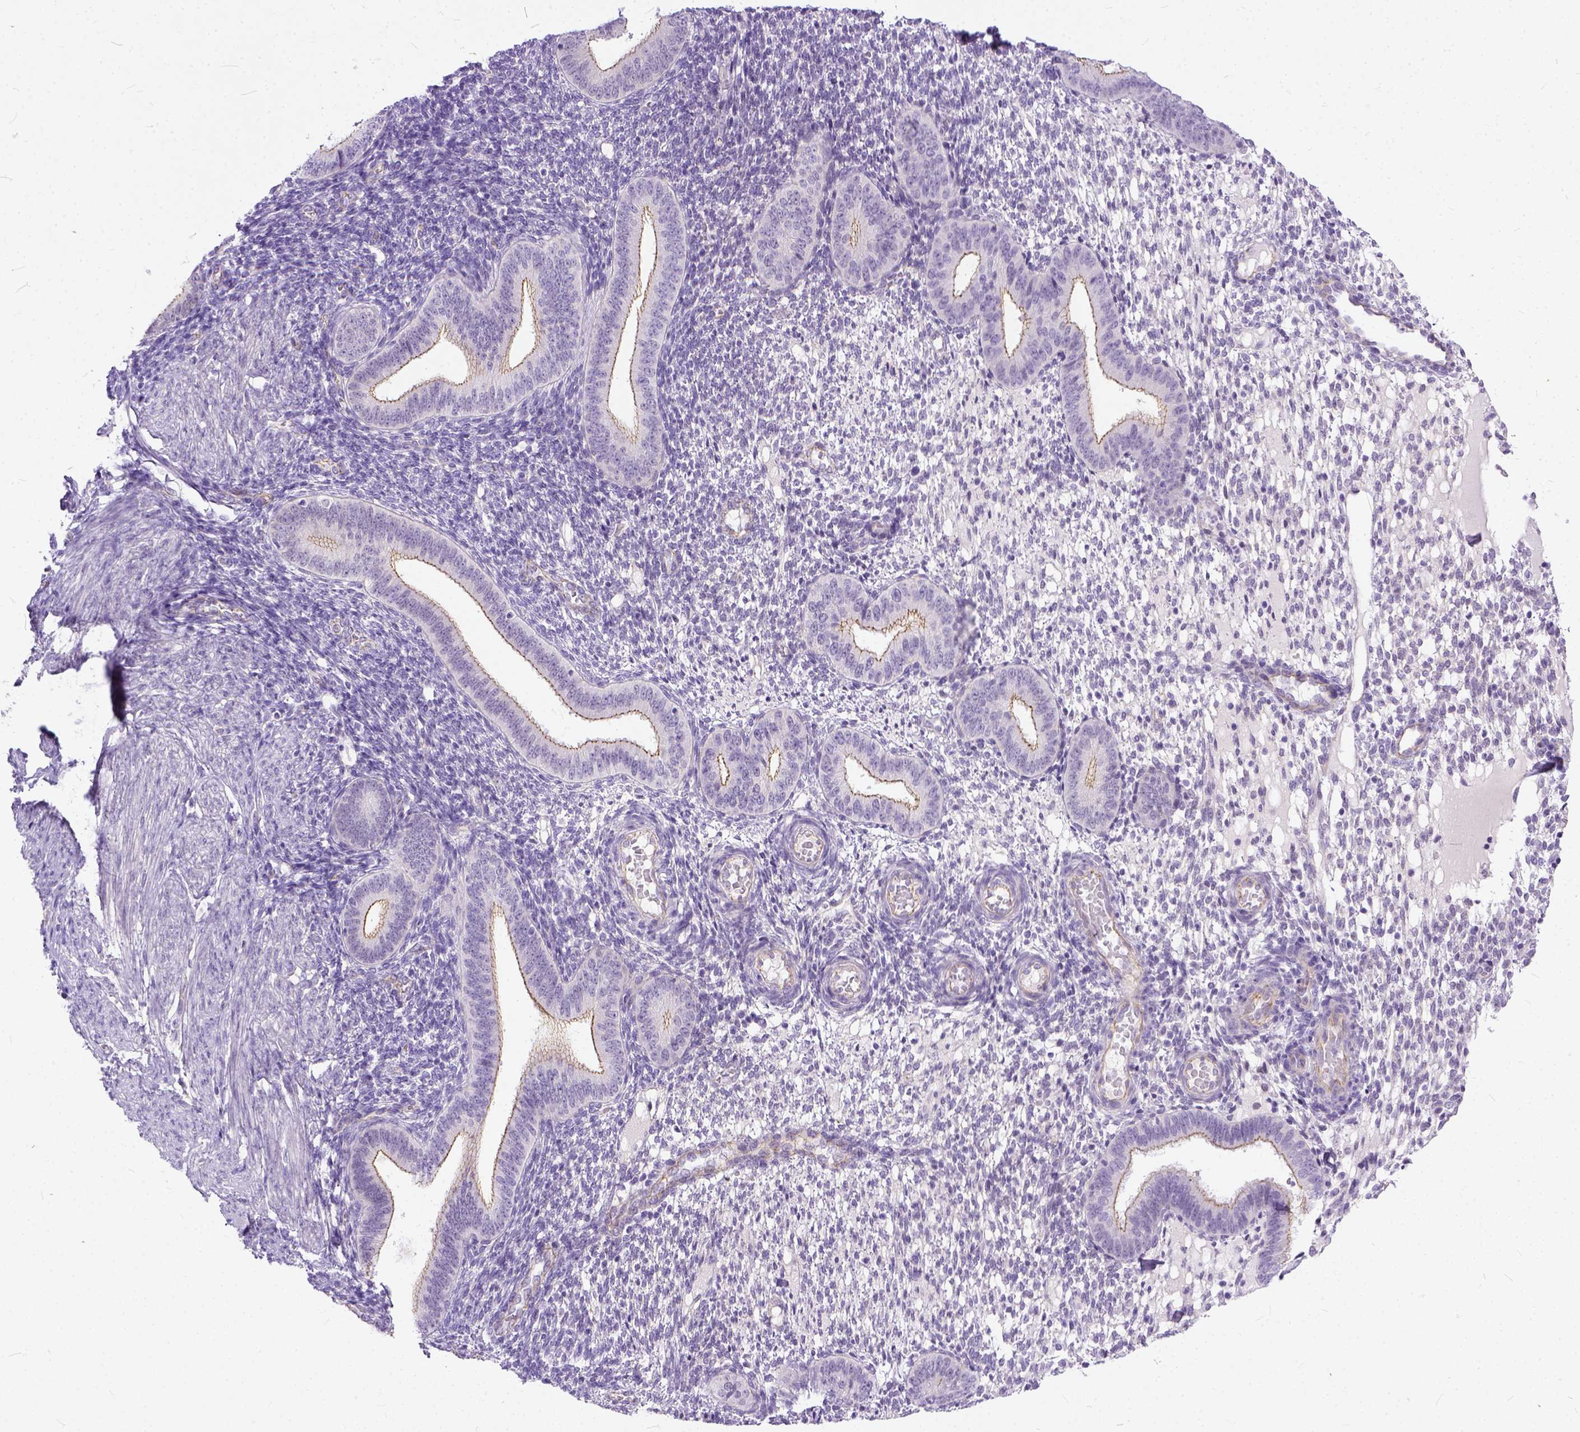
{"staining": {"intensity": "negative", "quantity": "none", "location": "none"}, "tissue": "endometrium", "cell_type": "Cells in endometrial stroma", "image_type": "normal", "snomed": [{"axis": "morphology", "description": "Normal tissue, NOS"}, {"axis": "topography", "description": "Endometrium"}], "caption": "Immunohistochemistry (IHC) histopathology image of normal human endometrium stained for a protein (brown), which shows no expression in cells in endometrial stroma.", "gene": "ADGRF1", "patient": {"sex": "female", "age": 40}}